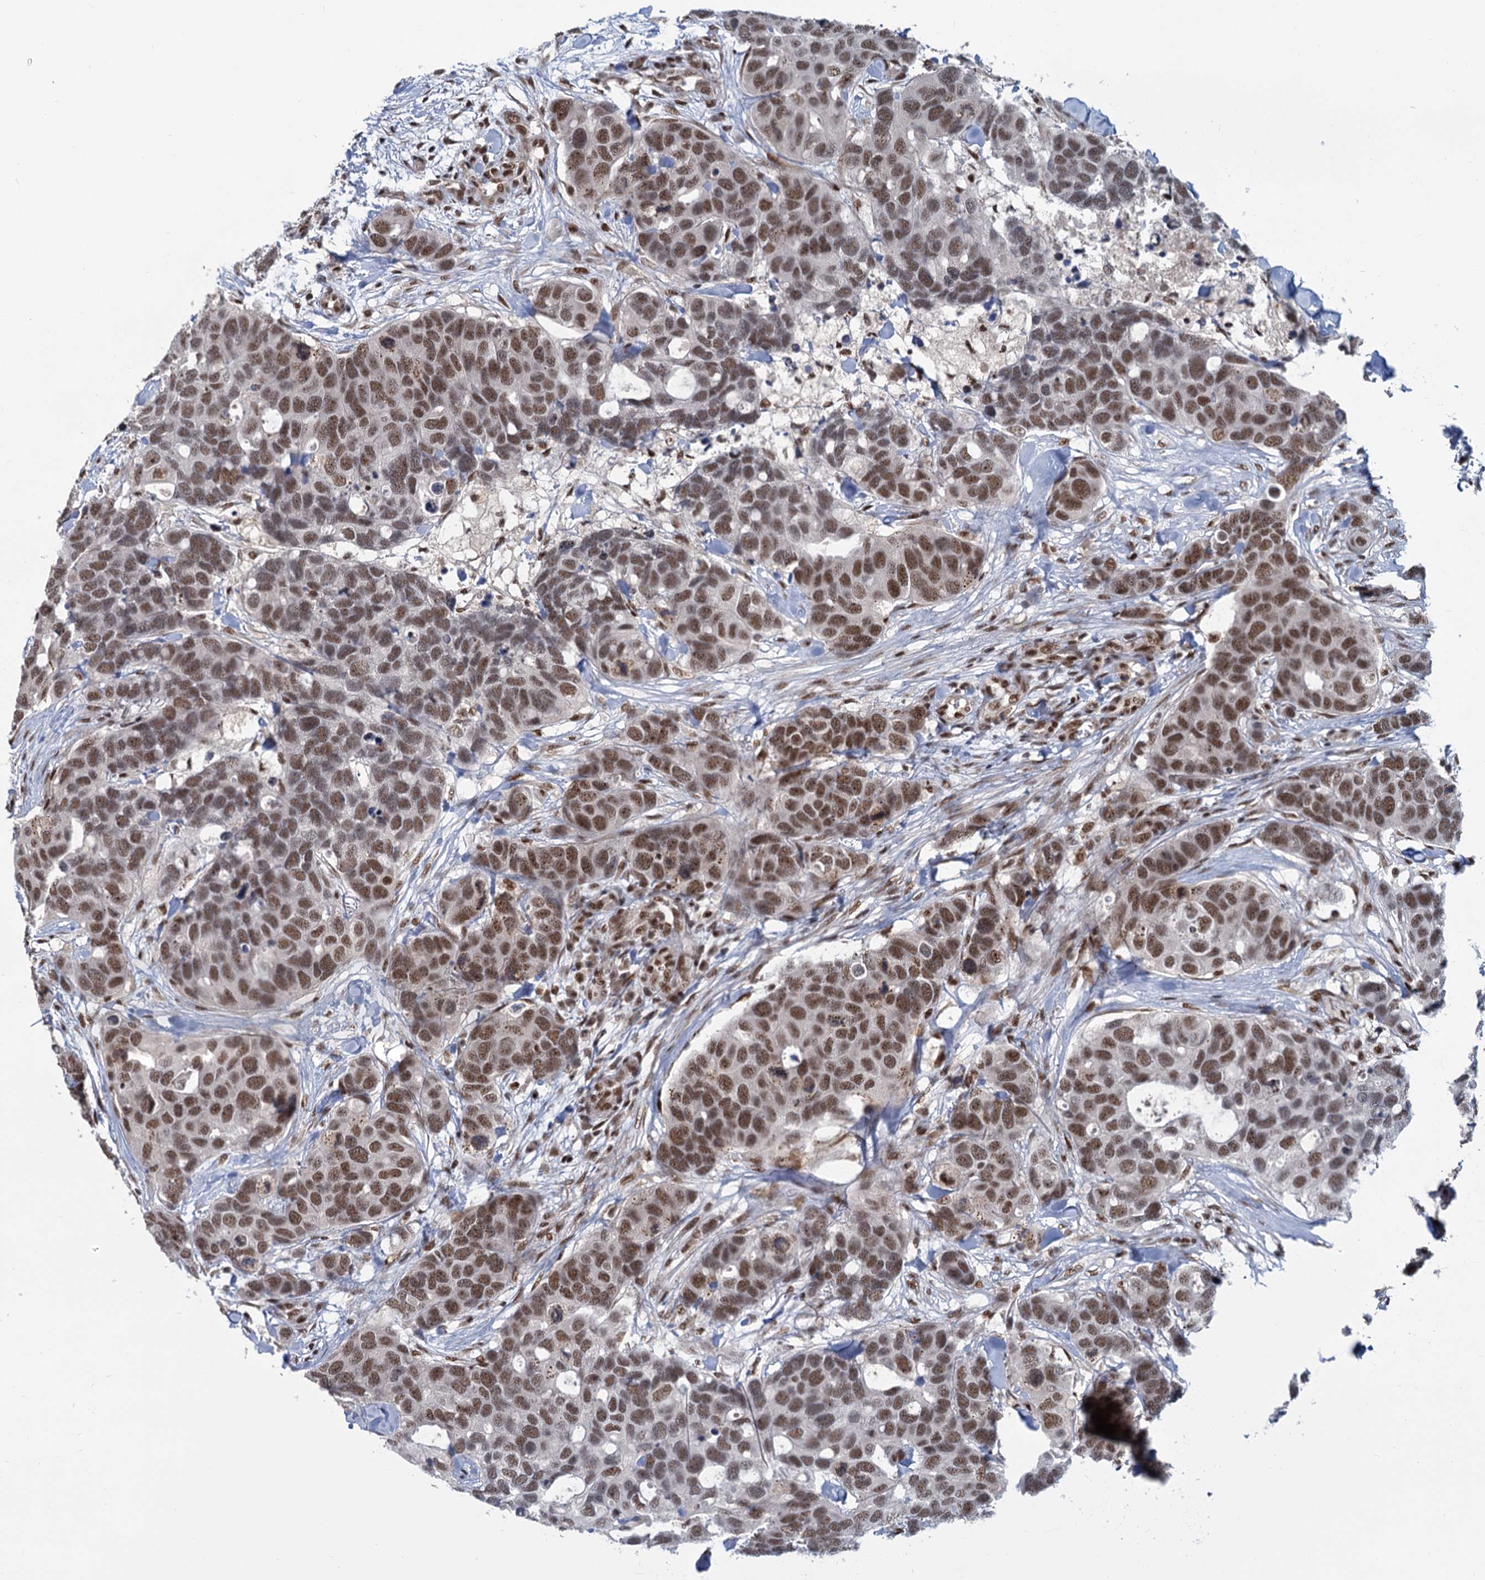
{"staining": {"intensity": "moderate", "quantity": ">75%", "location": "nuclear"}, "tissue": "breast cancer", "cell_type": "Tumor cells", "image_type": "cancer", "snomed": [{"axis": "morphology", "description": "Duct carcinoma"}, {"axis": "topography", "description": "Breast"}], "caption": "Breast cancer stained with immunohistochemistry (IHC) shows moderate nuclear staining in about >75% of tumor cells.", "gene": "WBP4", "patient": {"sex": "female", "age": 83}}